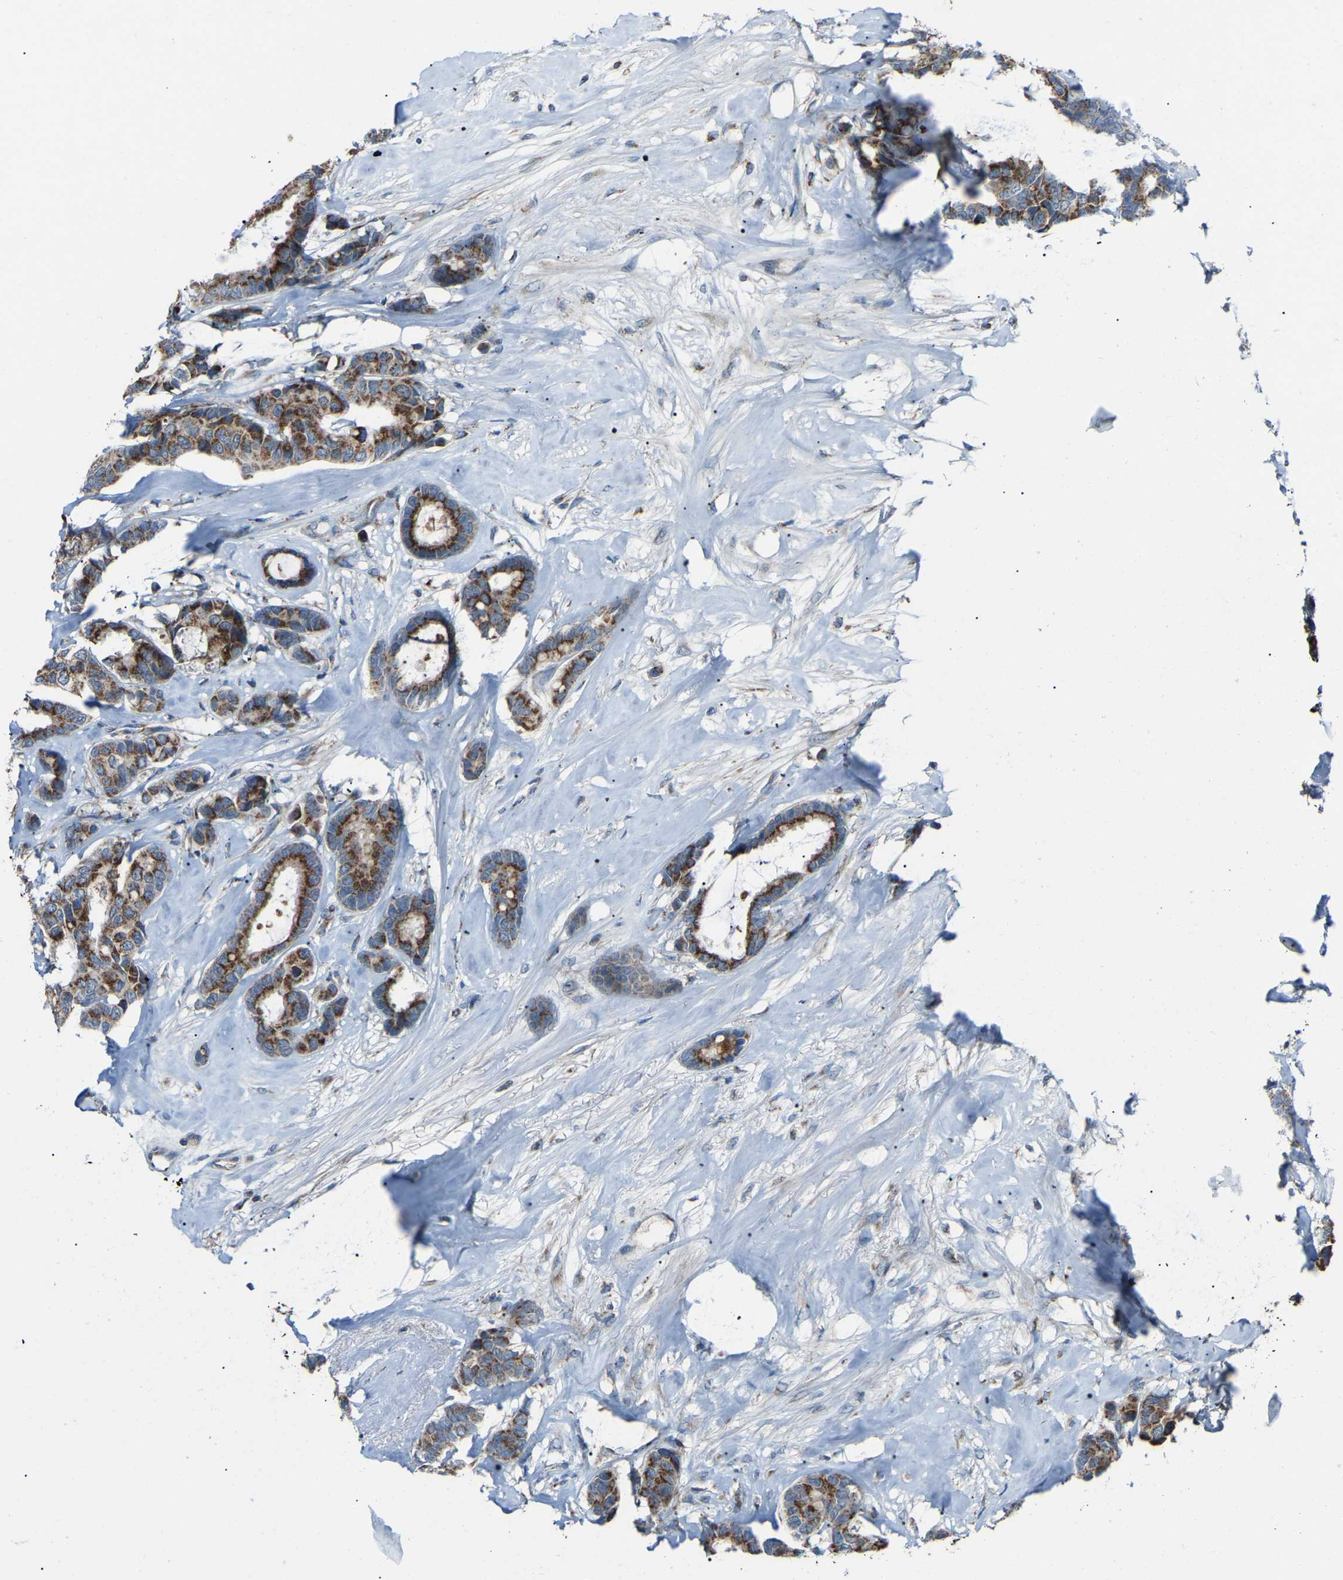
{"staining": {"intensity": "strong", "quantity": ">75%", "location": "cytoplasmic/membranous"}, "tissue": "breast cancer", "cell_type": "Tumor cells", "image_type": "cancer", "snomed": [{"axis": "morphology", "description": "Duct carcinoma"}, {"axis": "topography", "description": "Breast"}], "caption": "This photomicrograph reveals breast cancer (intraductal carcinoma) stained with IHC to label a protein in brown. The cytoplasmic/membranous of tumor cells show strong positivity for the protein. Nuclei are counter-stained blue.", "gene": "CANT1", "patient": {"sex": "female", "age": 87}}